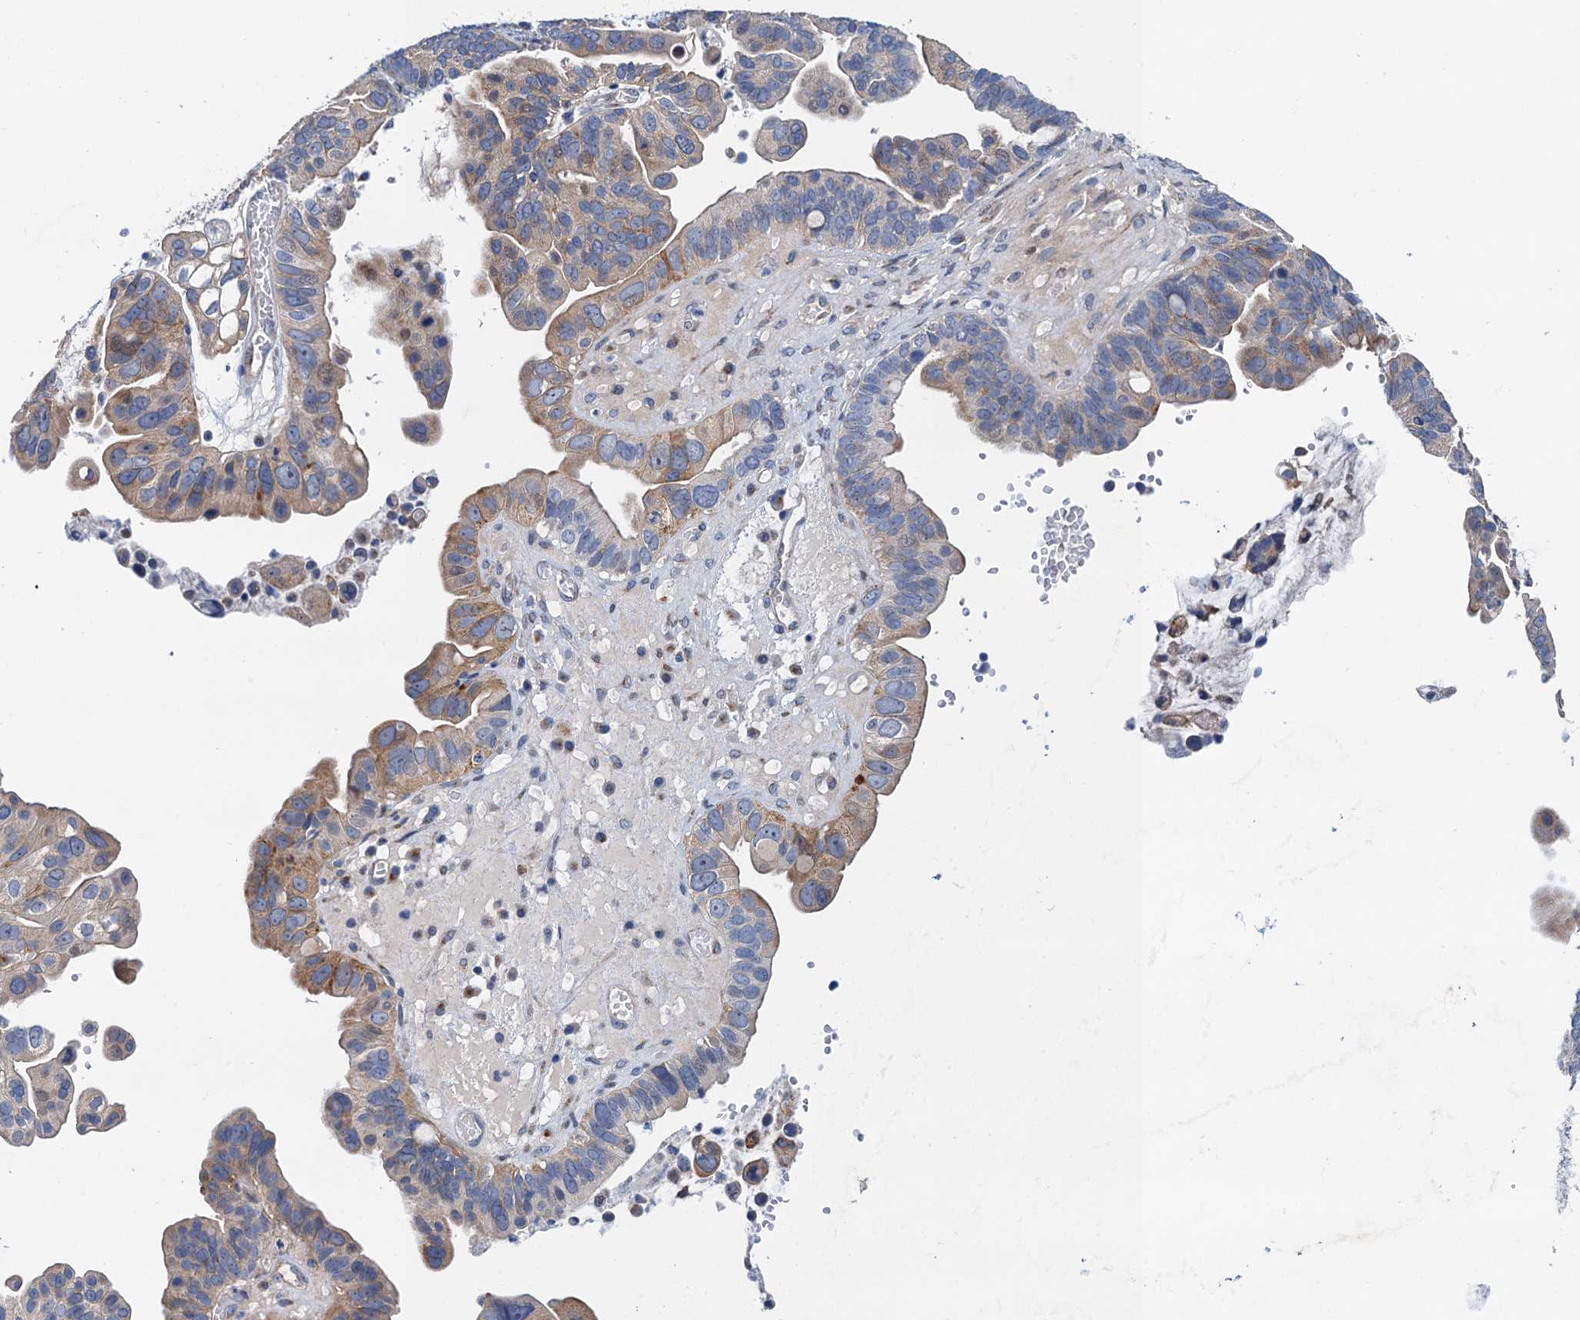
{"staining": {"intensity": "weak", "quantity": "25%-75%", "location": "cytoplasmic/membranous"}, "tissue": "ovarian cancer", "cell_type": "Tumor cells", "image_type": "cancer", "snomed": [{"axis": "morphology", "description": "Cystadenocarcinoma, serous, NOS"}, {"axis": "topography", "description": "Ovary"}], "caption": "Ovarian cancer tissue shows weak cytoplasmic/membranous expression in approximately 25%-75% of tumor cells, visualized by immunohistochemistry.", "gene": "NBEA", "patient": {"sex": "female", "age": 56}}